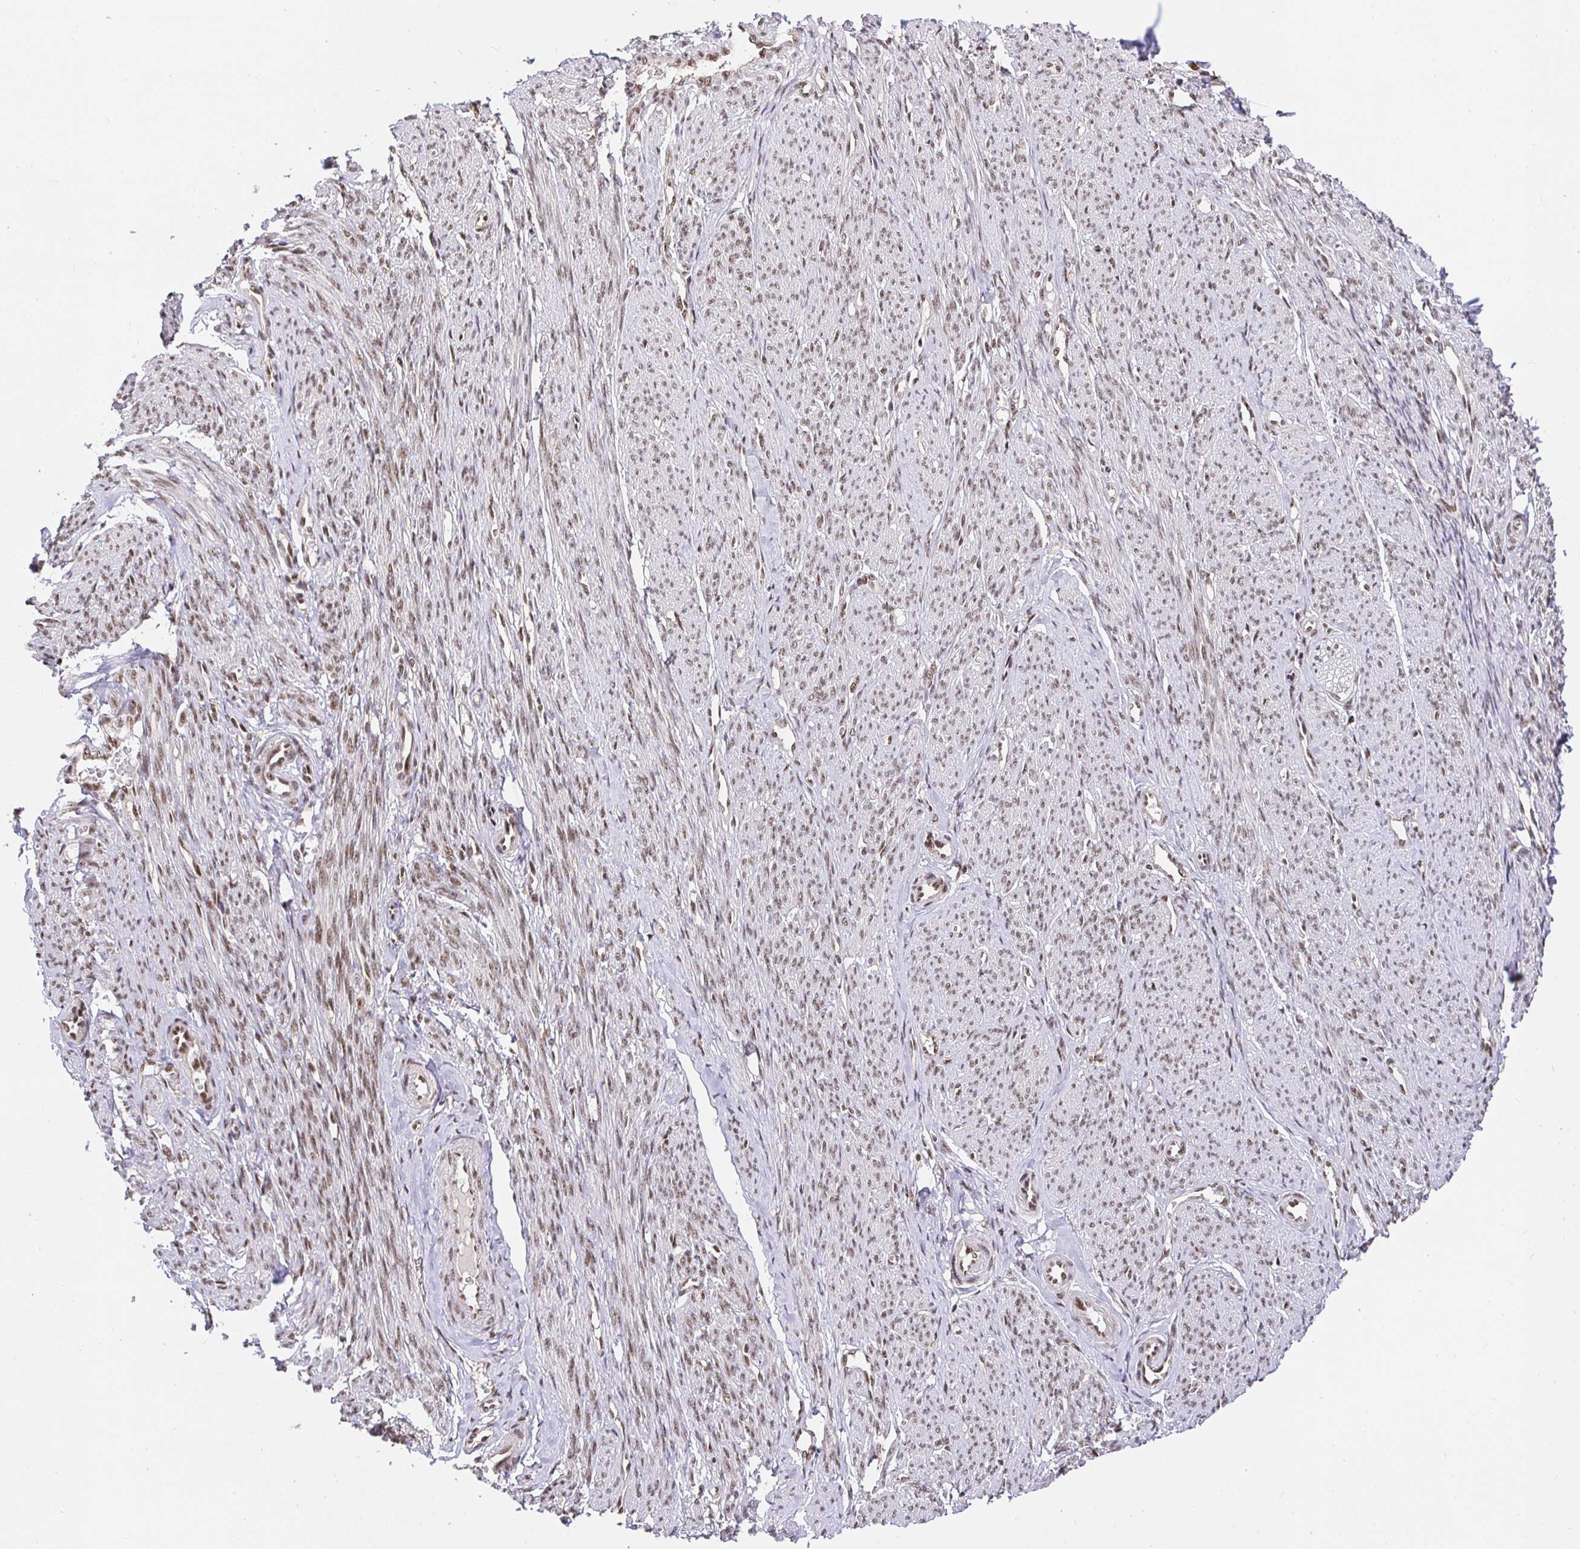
{"staining": {"intensity": "moderate", "quantity": ">75%", "location": "nuclear"}, "tissue": "smooth muscle", "cell_type": "Smooth muscle cells", "image_type": "normal", "snomed": [{"axis": "morphology", "description": "Normal tissue, NOS"}, {"axis": "topography", "description": "Smooth muscle"}], "caption": "Immunohistochemical staining of normal smooth muscle reveals >75% levels of moderate nuclear protein expression in approximately >75% of smooth muscle cells.", "gene": "USF1", "patient": {"sex": "female", "age": 65}}